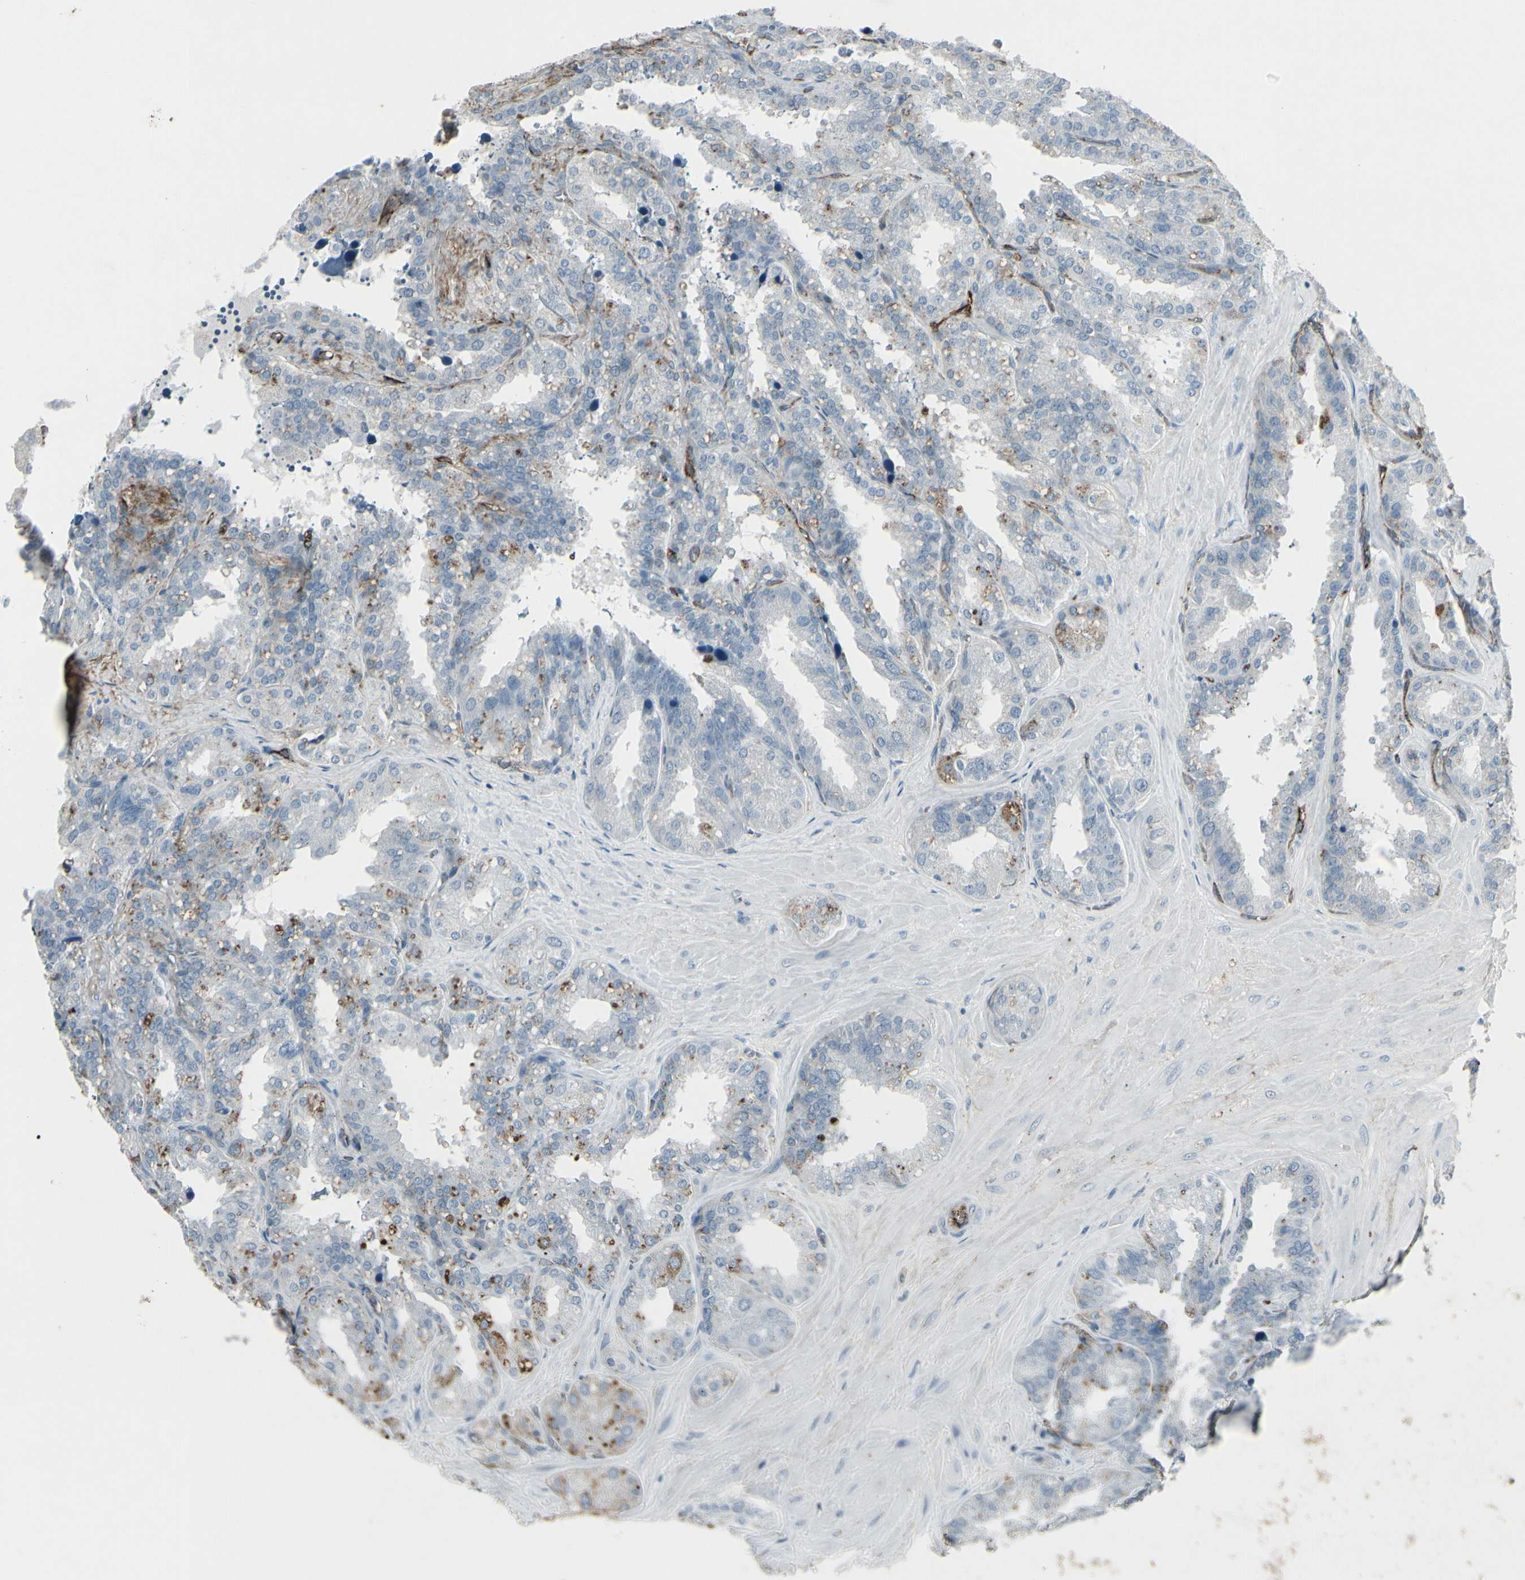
{"staining": {"intensity": "moderate", "quantity": "<25%", "location": "cytoplasmic/membranous"}, "tissue": "seminal vesicle", "cell_type": "Glandular cells", "image_type": "normal", "snomed": [{"axis": "morphology", "description": "Normal tissue, NOS"}, {"axis": "topography", "description": "Prostate"}, {"axis": "topography", "description": "Seminal veicle"}], "caption": "Immunohistochemistry (DAB) staining of benign human seminal vesicle reveals moderate cytoplasmic/membranous protein staining in approximately <25% of glandular cells.", "gene": "IGHM", "patient": {"sex": "male", "age": 51}}